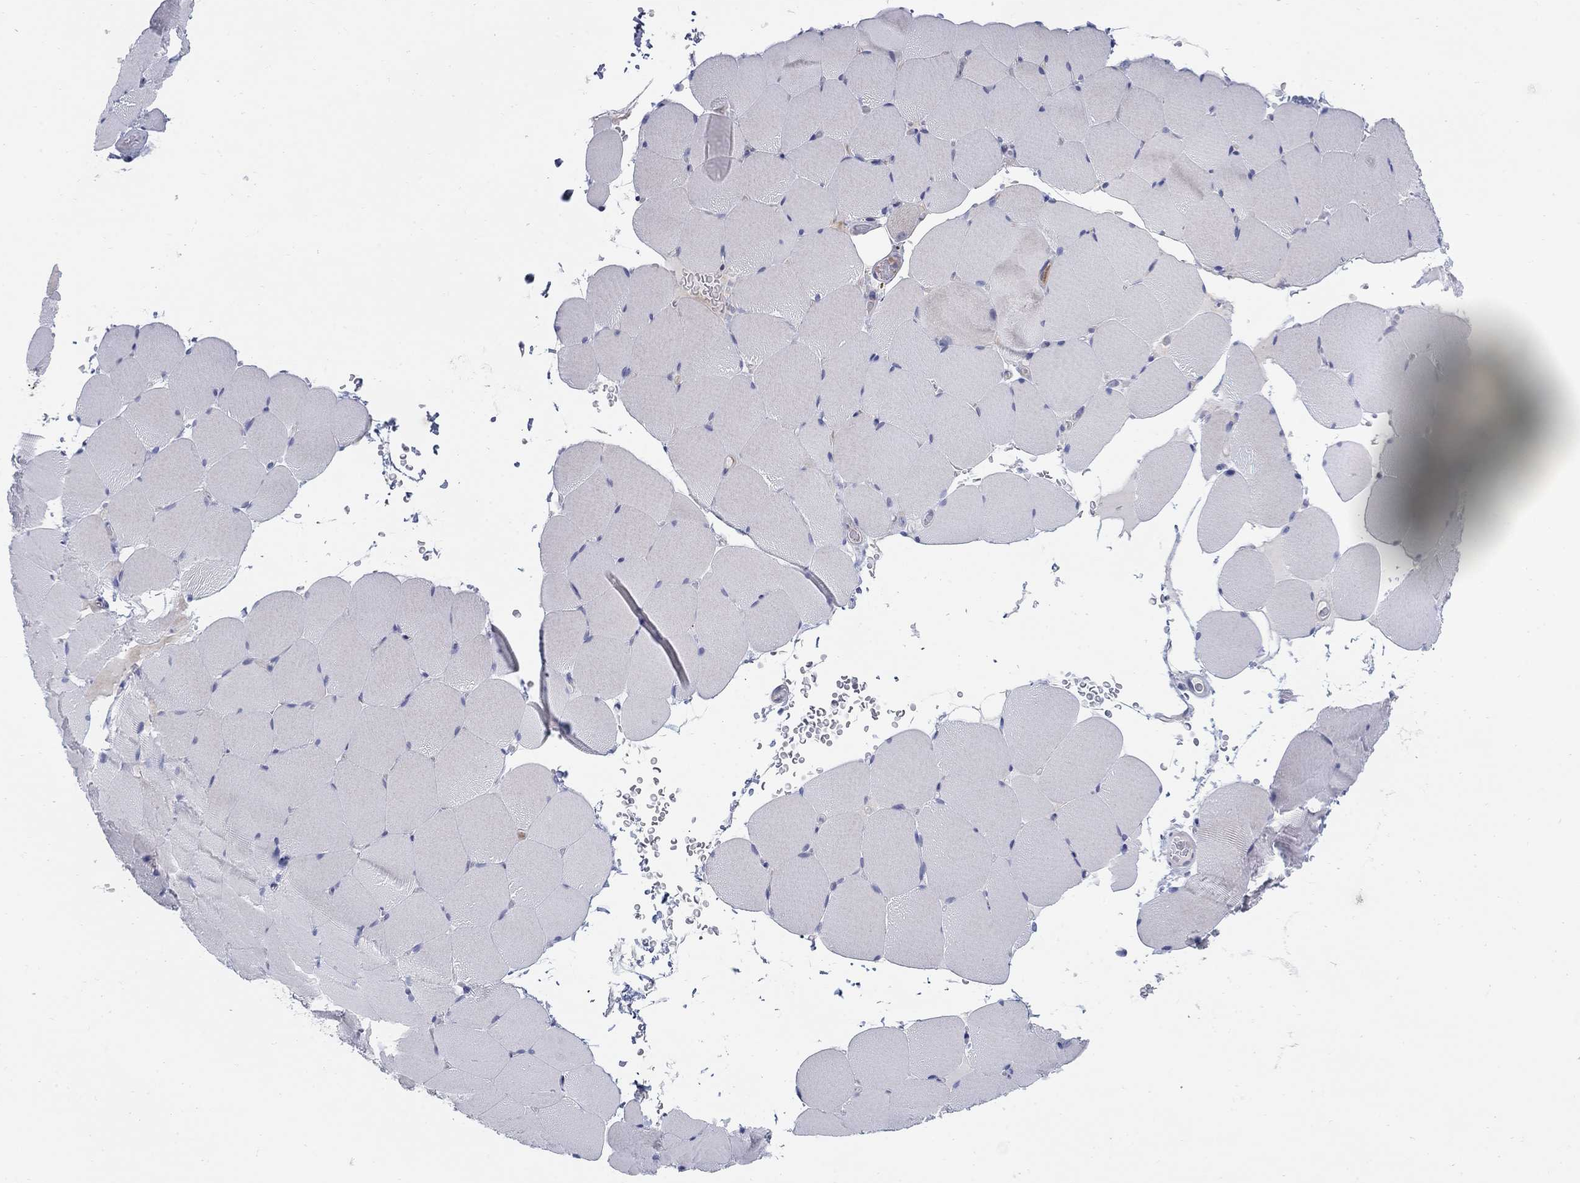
{"staining": {"intensity": "negative", "quantity": "none", "location": "none"}, "tissue": "skeletal muscle", "cell_type": "Myocytes", "image_type": "normal", "snomed": [{"axis": "morphology", "description": "Normal tissue, NOS"}, {"axis": "topography", "description": "Skeletal muscle"}], "caption": "Immunohistochemistry (IHC) photomicrograph of normal skeletal muscle: skeletal muscle stained with DAB exhibits no significant protein staining in myocytes.", "gene": "HEATR4", "patient": {"sex": "female", "age": 37}}